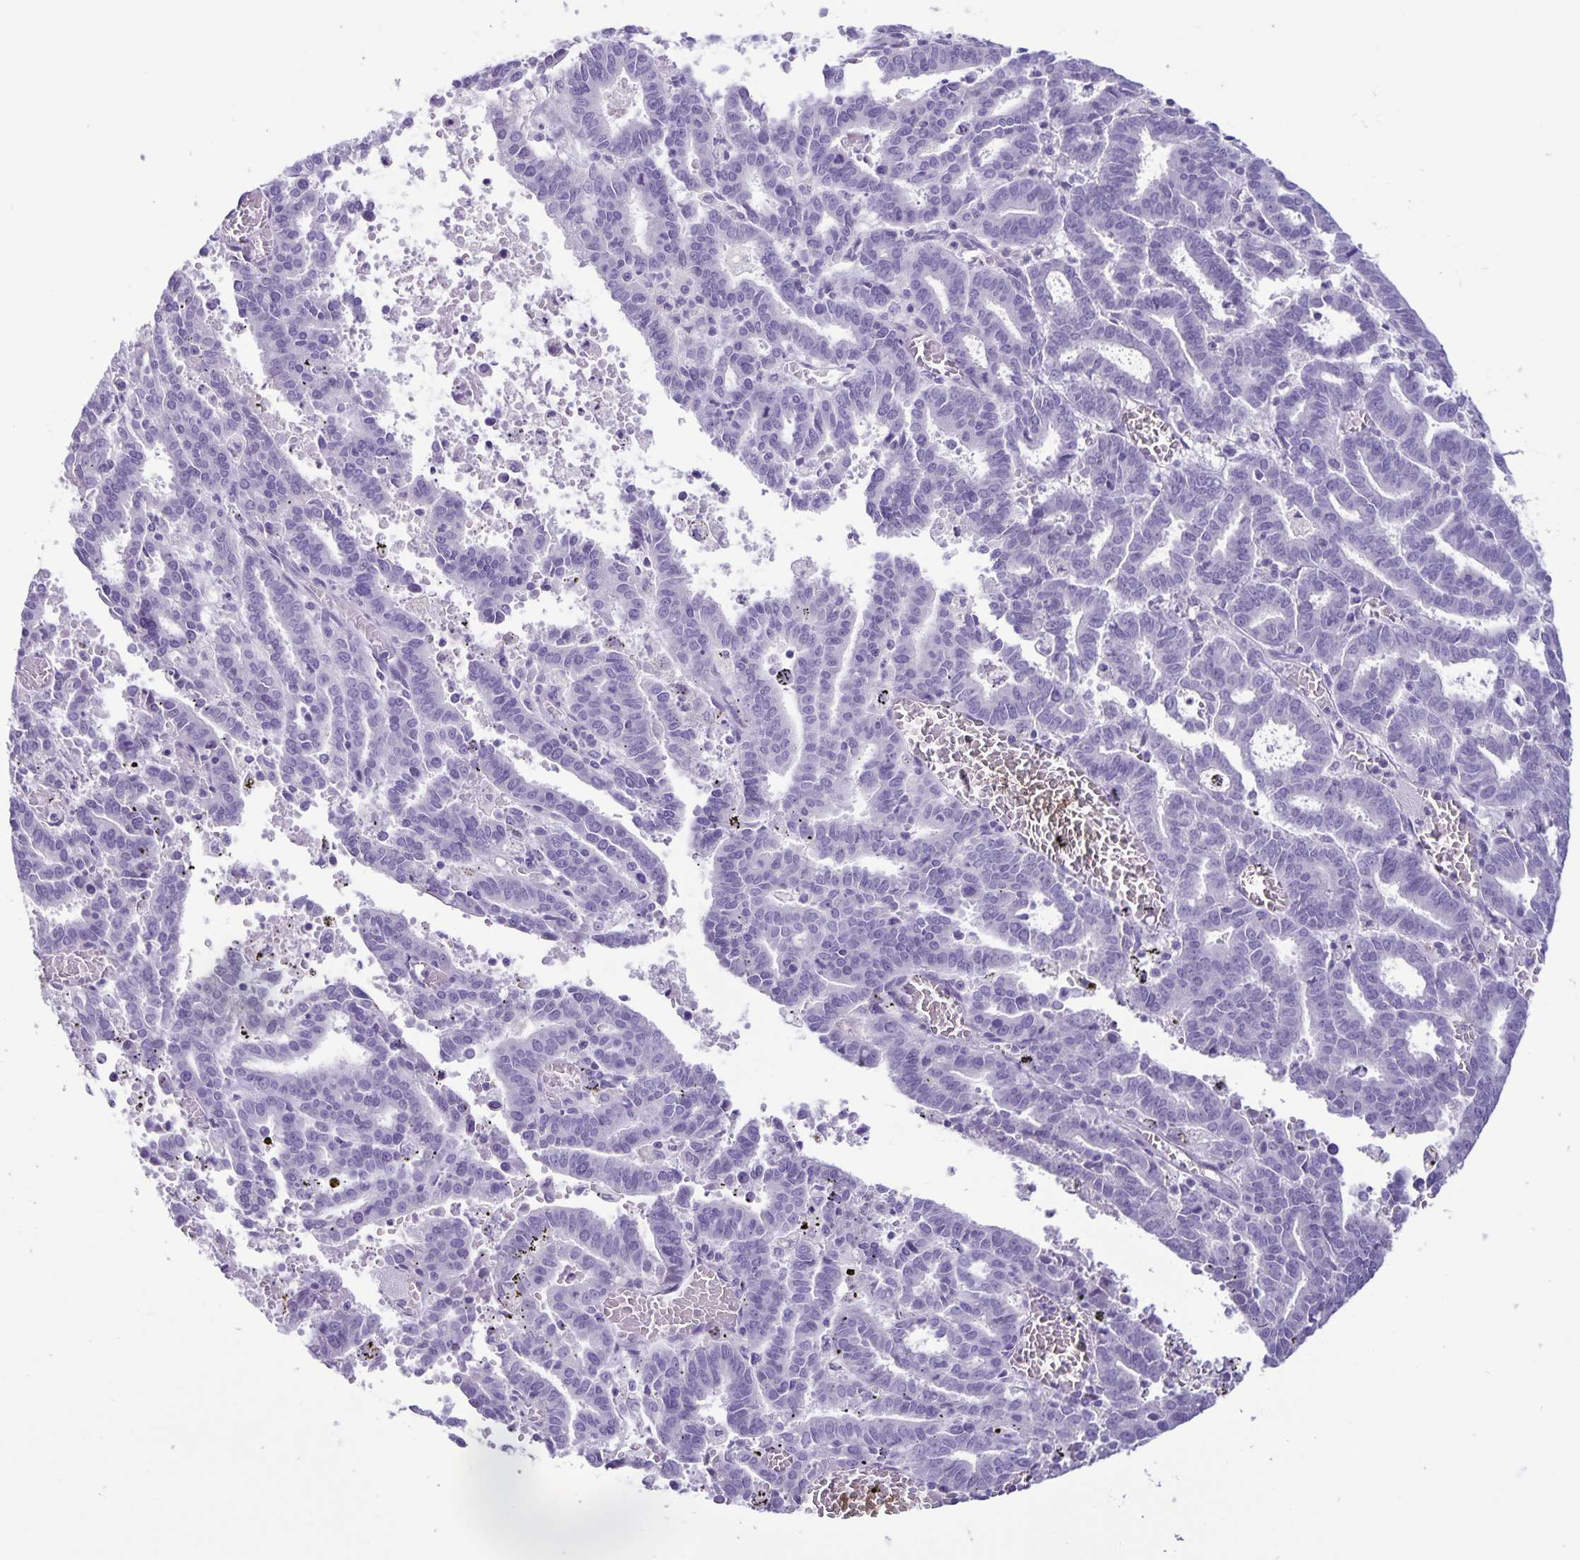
{"staining": {"intensity": "negative", "quantity": "none", "location": "none"}, "tissue": "endometrial cancer", "cell_type": "Tumor cells", "image_type": "cancer", "snomed": [{"axis": "morphology", "description": "Adenocarcinoma, NOS"}, {"axis": "topography", "description": "Uterus"}], "caption": "A high-resolution micrograph shows IHC staining of adenocarcinoma (endometrial), which reveals no significant staining in tumor cells. (DAB immunohistochemistry (IHC), high magnification).", "gene": "IBTK", "patient": {"sex": "female", "age": 83}}